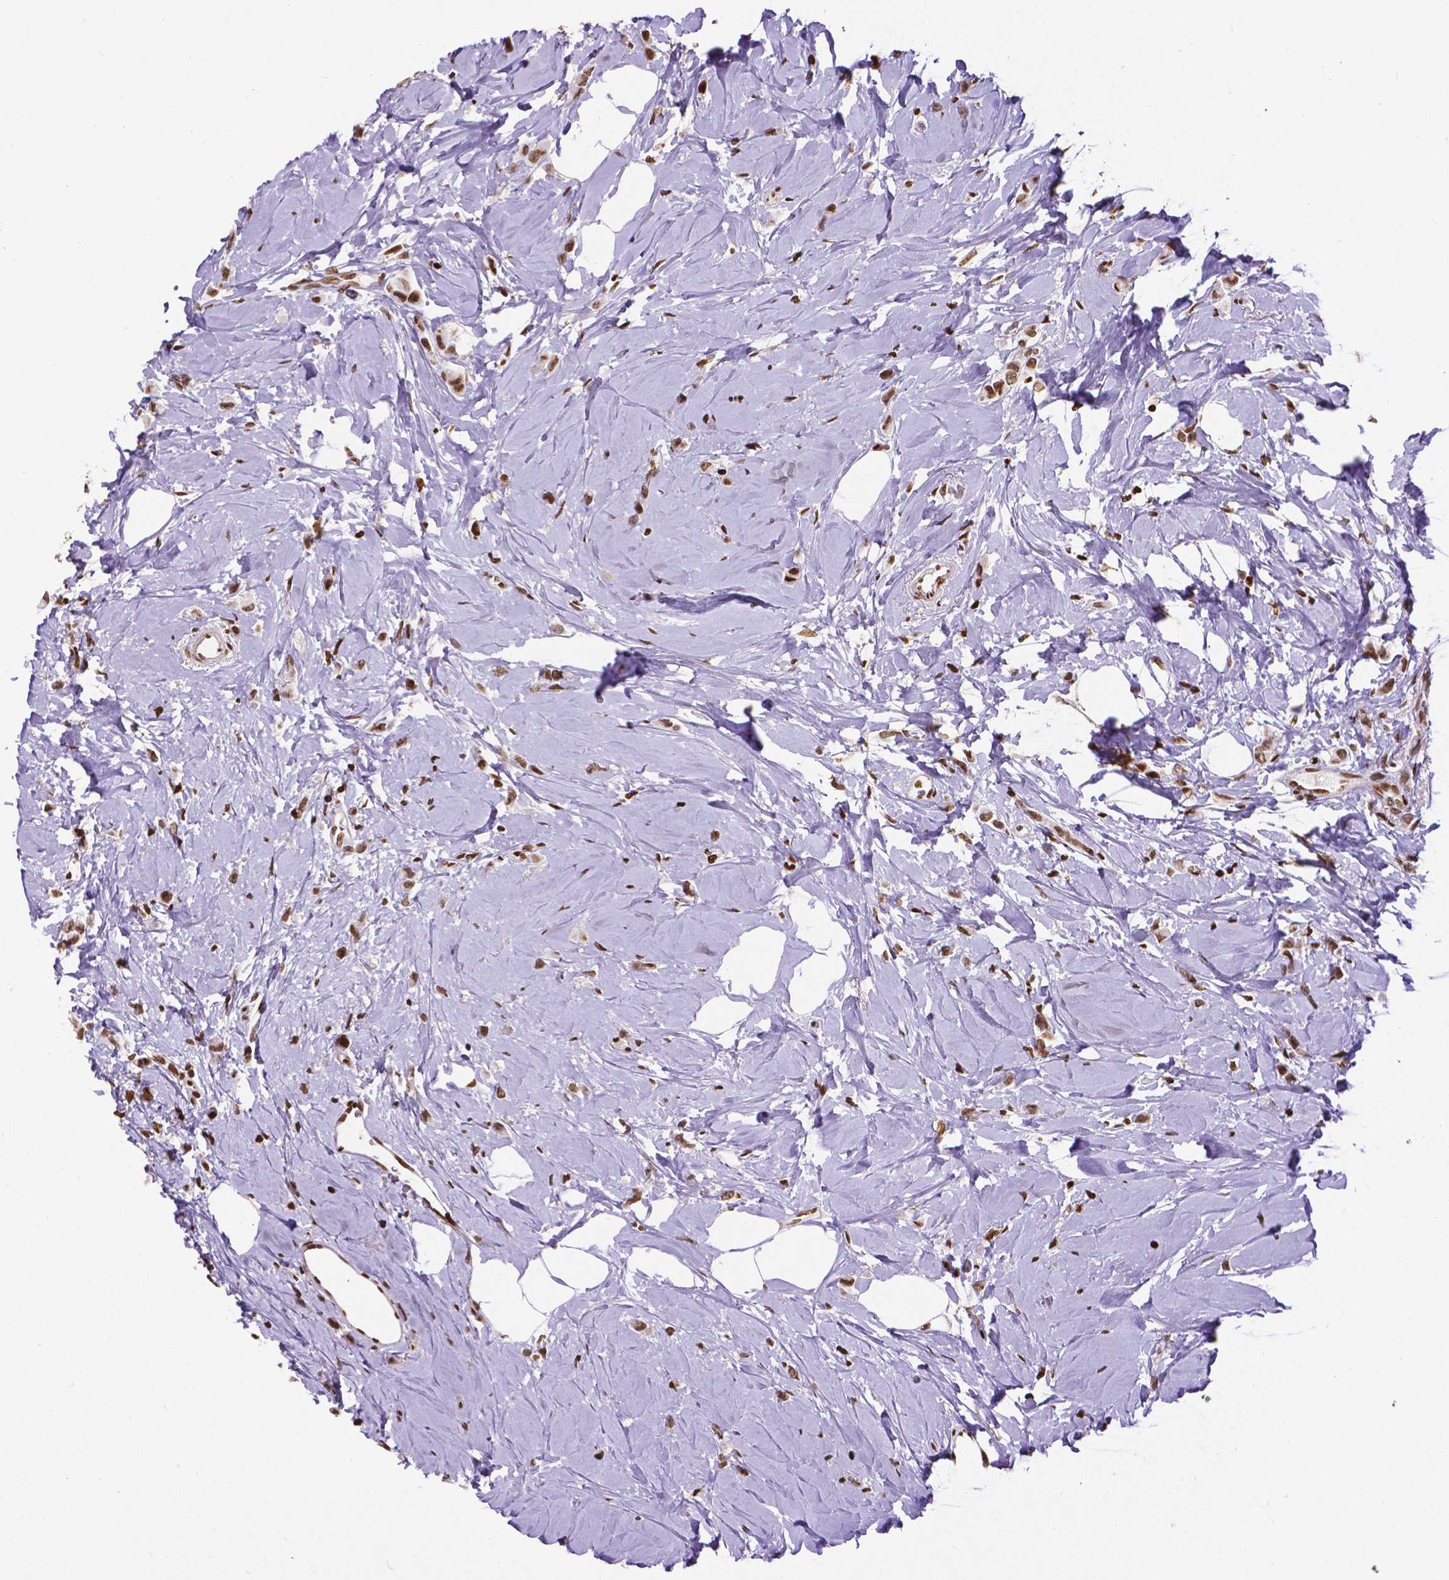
{"staining": {"intensity": "moderate", "quantity": ">75%", "location": "nuclear"}, "tissue": "breast cancer", "cell_type": "Tumor cells", "image_type": "cancer", "snomed": [{"axis": "morphology", "description": "Lobular carcinoma"}, {"axis": "topography", "description": "Breast"}], "caption": "Immunohistochemistry (DAB (3,3'-diaminobenzidine)) staining of breast lobular carcinoma displays moderate nuclear protein expression in about >75% of tumor cells. (Stains: DAB in brown, nuclei in blue, Microscopy: brightfield microscopy at high magnification).", "gene": "CTCF", "patient": {"sex": "female", "age": 66}}